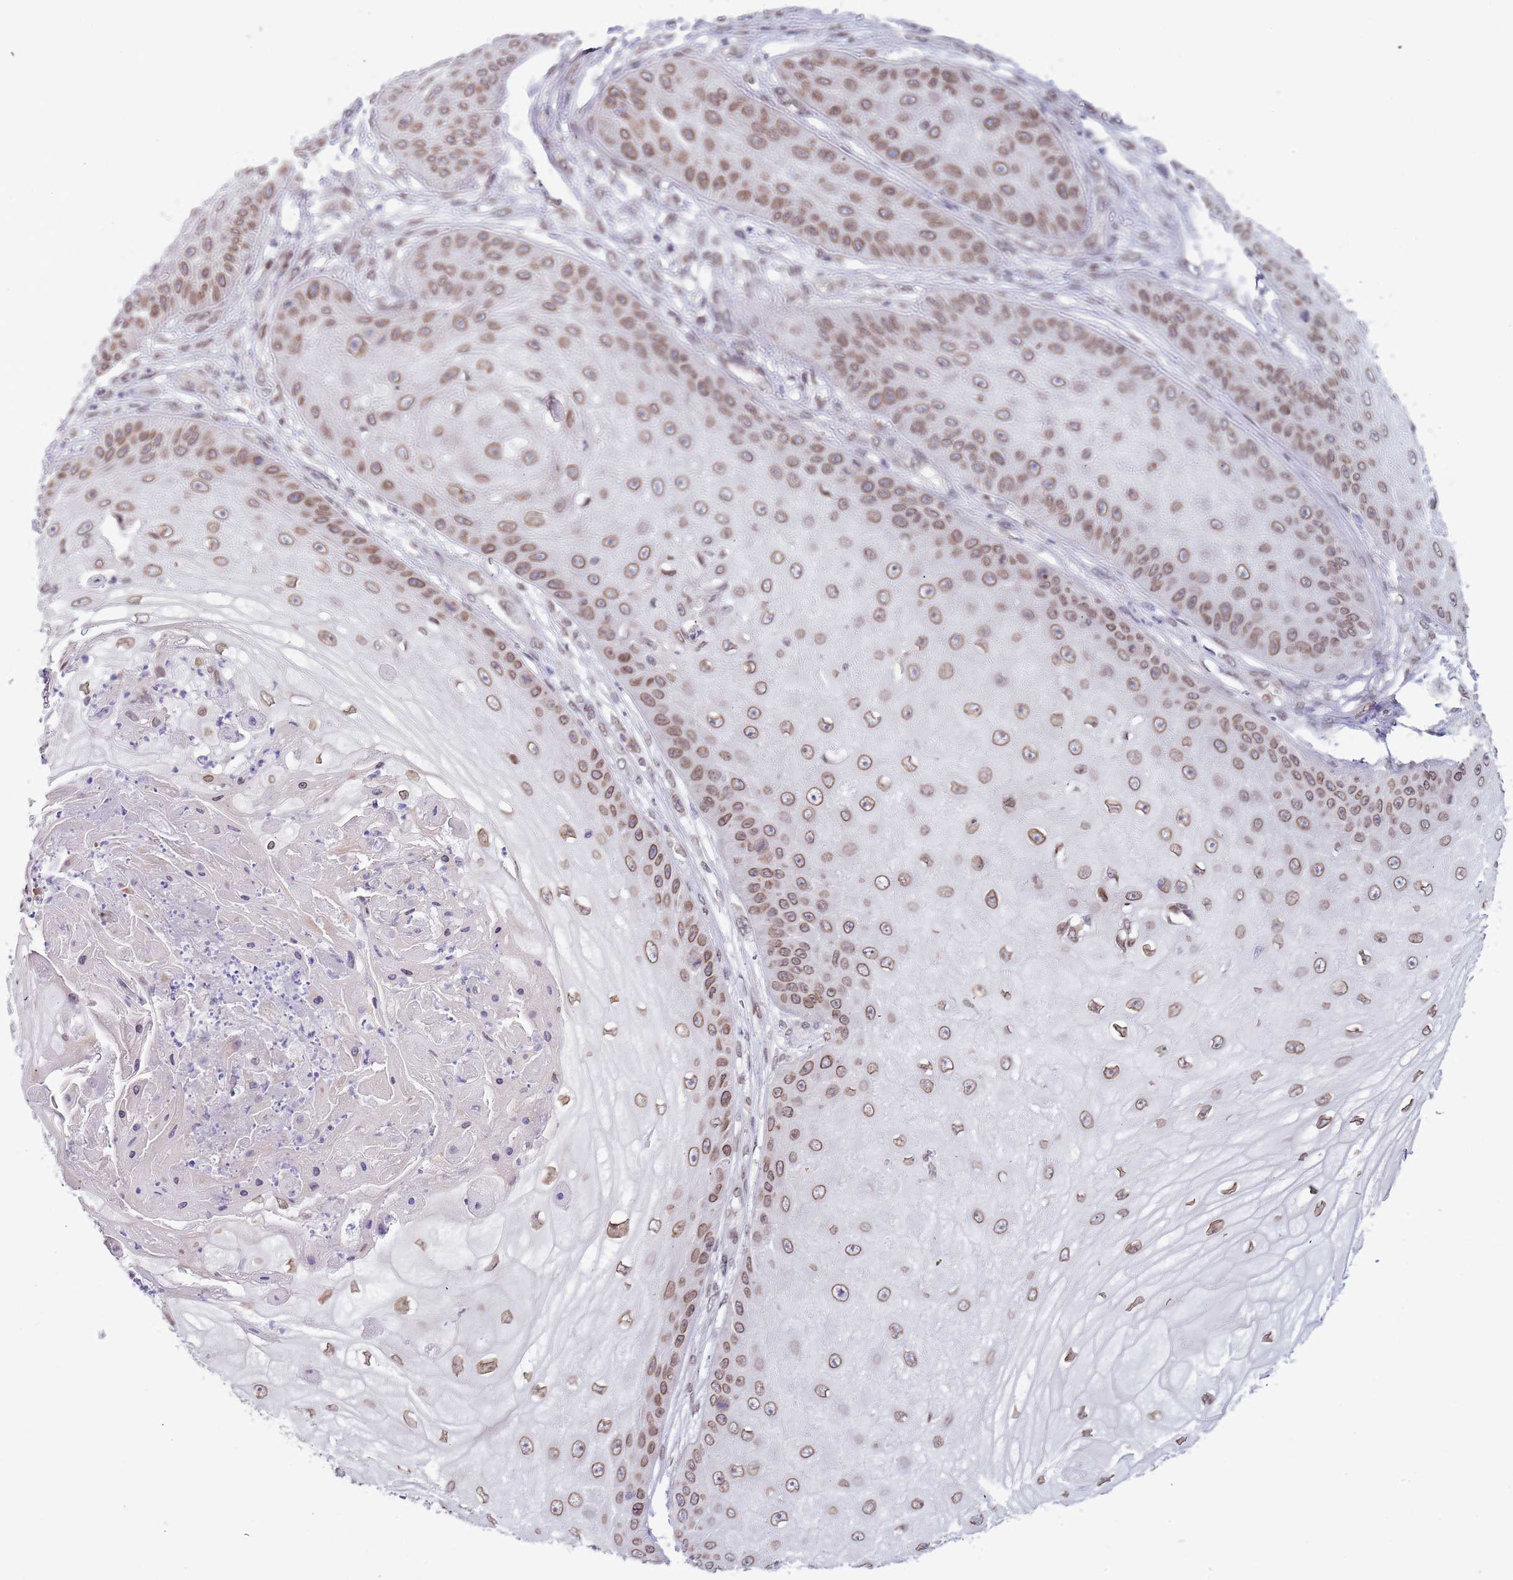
{"staining": {"intensity": "moderate", "quantity": ">75%", "location": "cytoplasmic/membranous,nuclear"}, "tissue": "skin cancer", "cell_type": "Tumor cells", "image_type": "cancer", "snomed": [{"axis": "morphology", "description": "Squamous cell carcinoma, NOS"}, {"axis": "topography", "description": "Skin"}], "caption": "Skin cancer was stained to show a protein in brown. There is medium levels of moderate cytoplasmic/membranous and nuclear expression in approximately >75% of tumor cells.", "gene": "KLHDC2", "patient": {"sex": "male", "age": 70}}